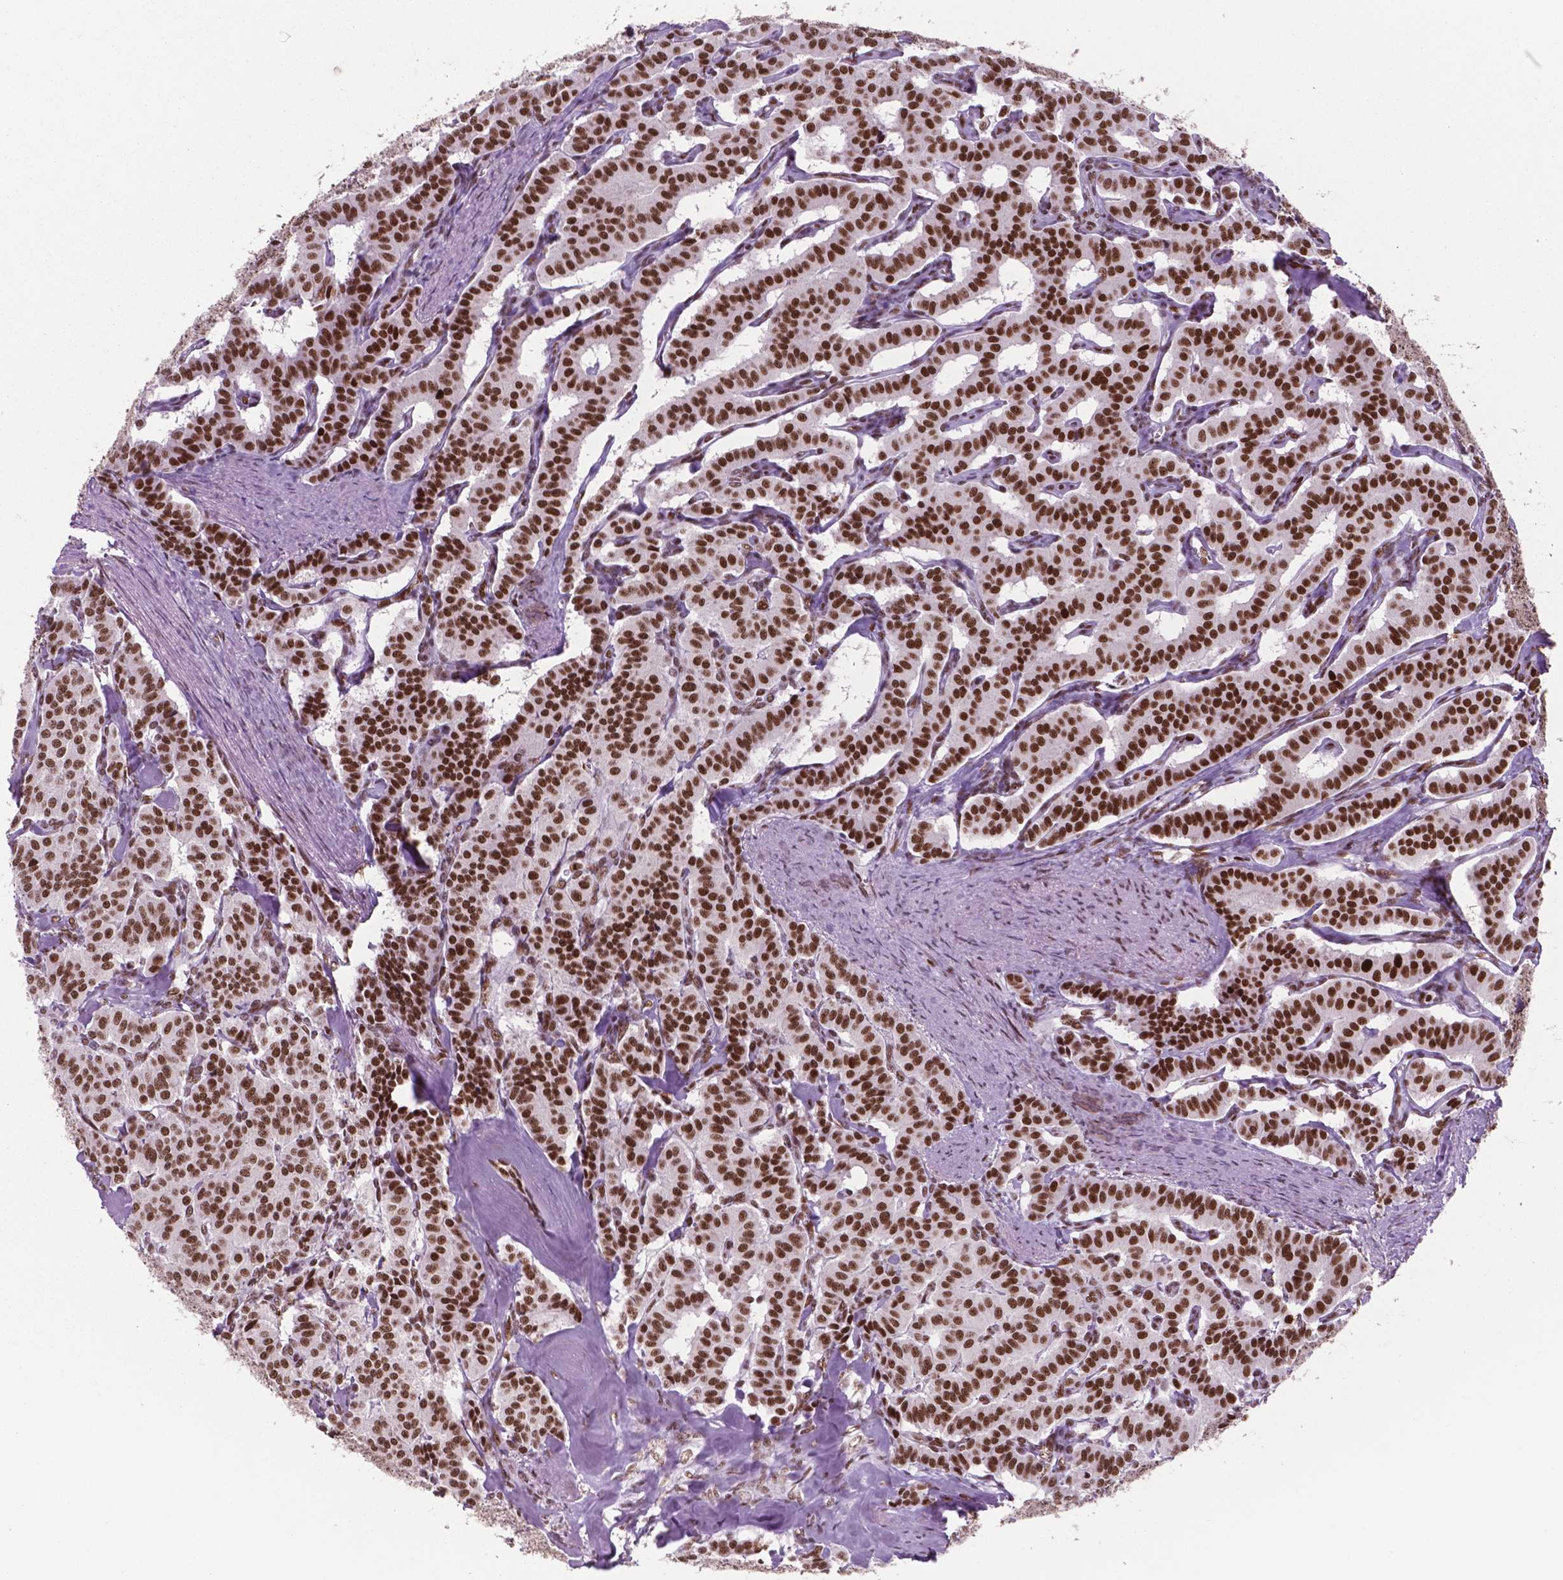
{"staining": {"intensity": "strong", "quantity": ">75%", "location": "nuclear"}, "tissue": "carcinoid", "cell_type": "Tumor cells", "image_type": "cancer", "snomed": [{"axis": "morphology", "description": "Carcinoid, malignant, NOS"}, {"axis": "topography", "description": "Lung"}], "caption": "Protein analysis of carcinoid tissue exhibits strong nuclear staining in approximately >75% of tumor cells.", "gene": "MSH6", "patient": {"sex": "female", "age": 46}}